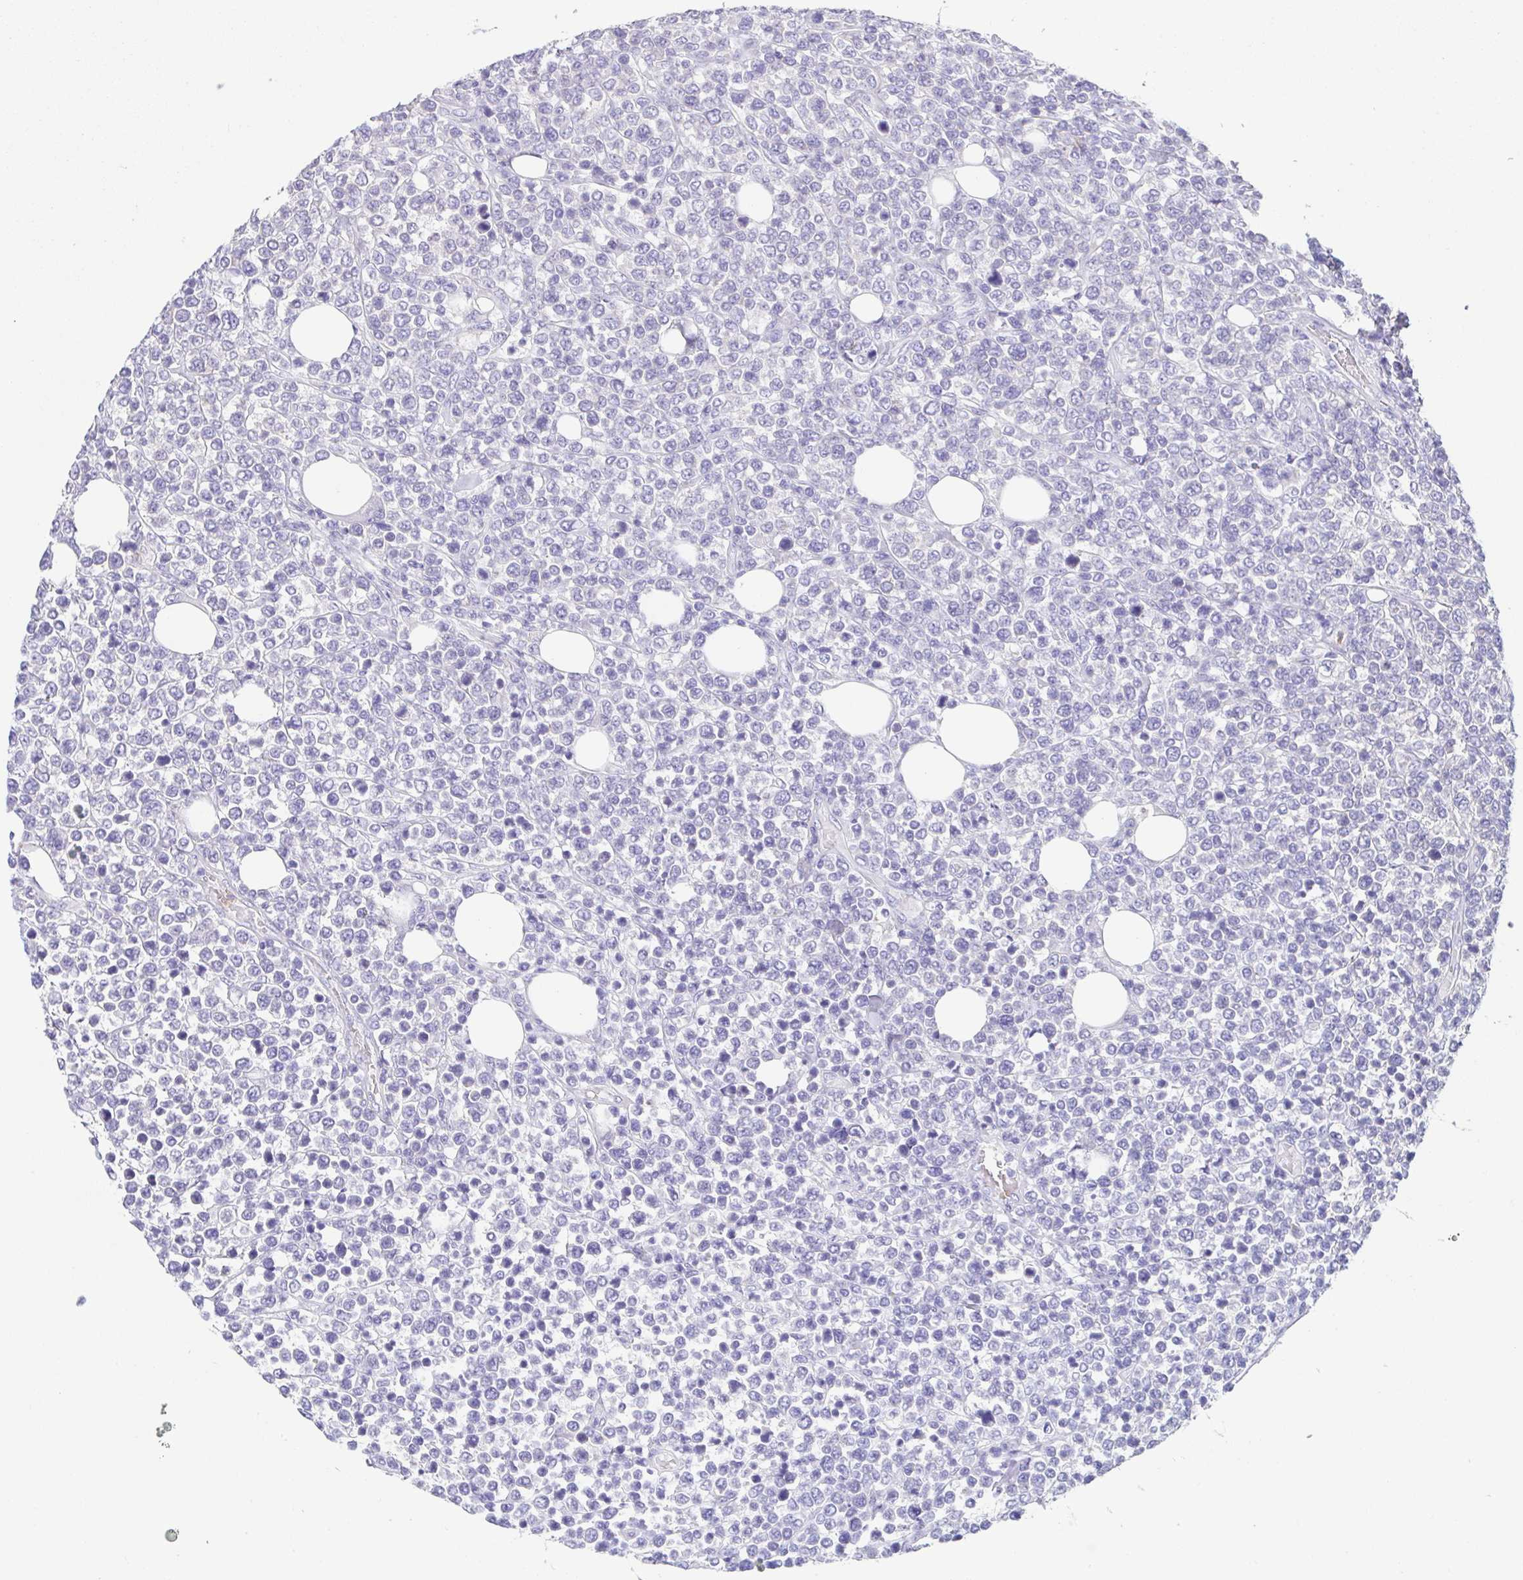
{"staining": {"intensity": "negative", "quantity": "none", "location": "none"}, "tissue": "lymphoma", "cell_type": "Tumor cells", "image_type": "cancer", "snomed": [{"axis": "morphology", "description": "Malignant lymphoma, non-Hodgkin's type, High grade"}, {"axis": "topography", "description": "Soft tissue"}], "caption": "The photomicrograph demonstrates no staining of tumor cells in malignant lymphoma, non-Hodgkin's type (high-grade).", "gene": "ARPP21", "patient": {"sex": "female", "age": 56}}